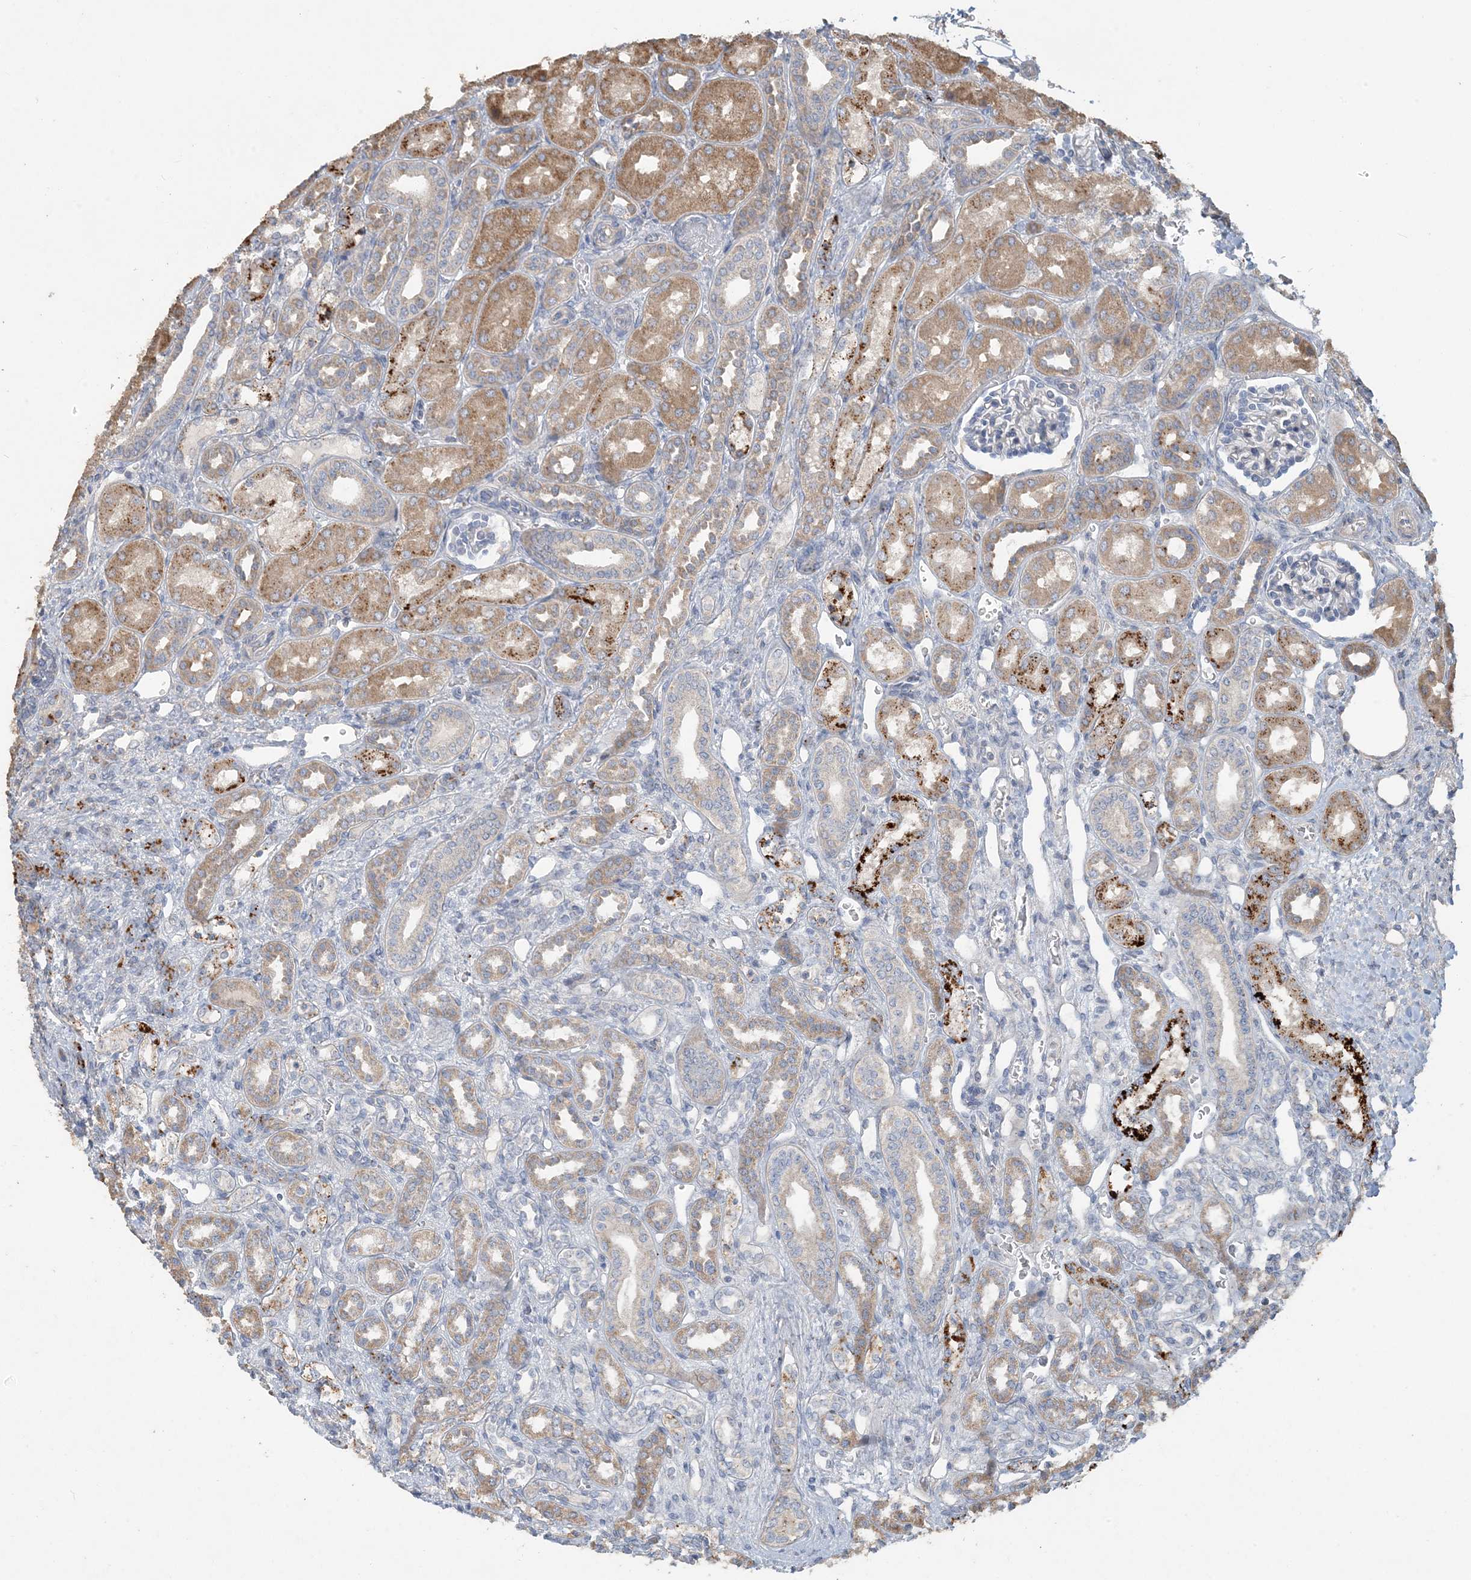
{"staining": {"intensity": "negative", "quantity": "none", "location": "none"}, "tissue": "kidney", "cell_type": "Cells in glomeruli", "image_type": "normal", "snomed": [{"axis": "morphology", "description": "Normal tissue, NOS"}, {"axis": "morphology", "description": "Neoplasm, malignant, NOS"}, {"axis": "topography", "description": "Kidney"}], "caption": "High power microscopy photomicrograph of an IHC histopathology image of benign kidney, revealing no significant positivity in cells in glomeruli.", "gene": "LTN1", "patient": {"sex": "female", "age": 1}}